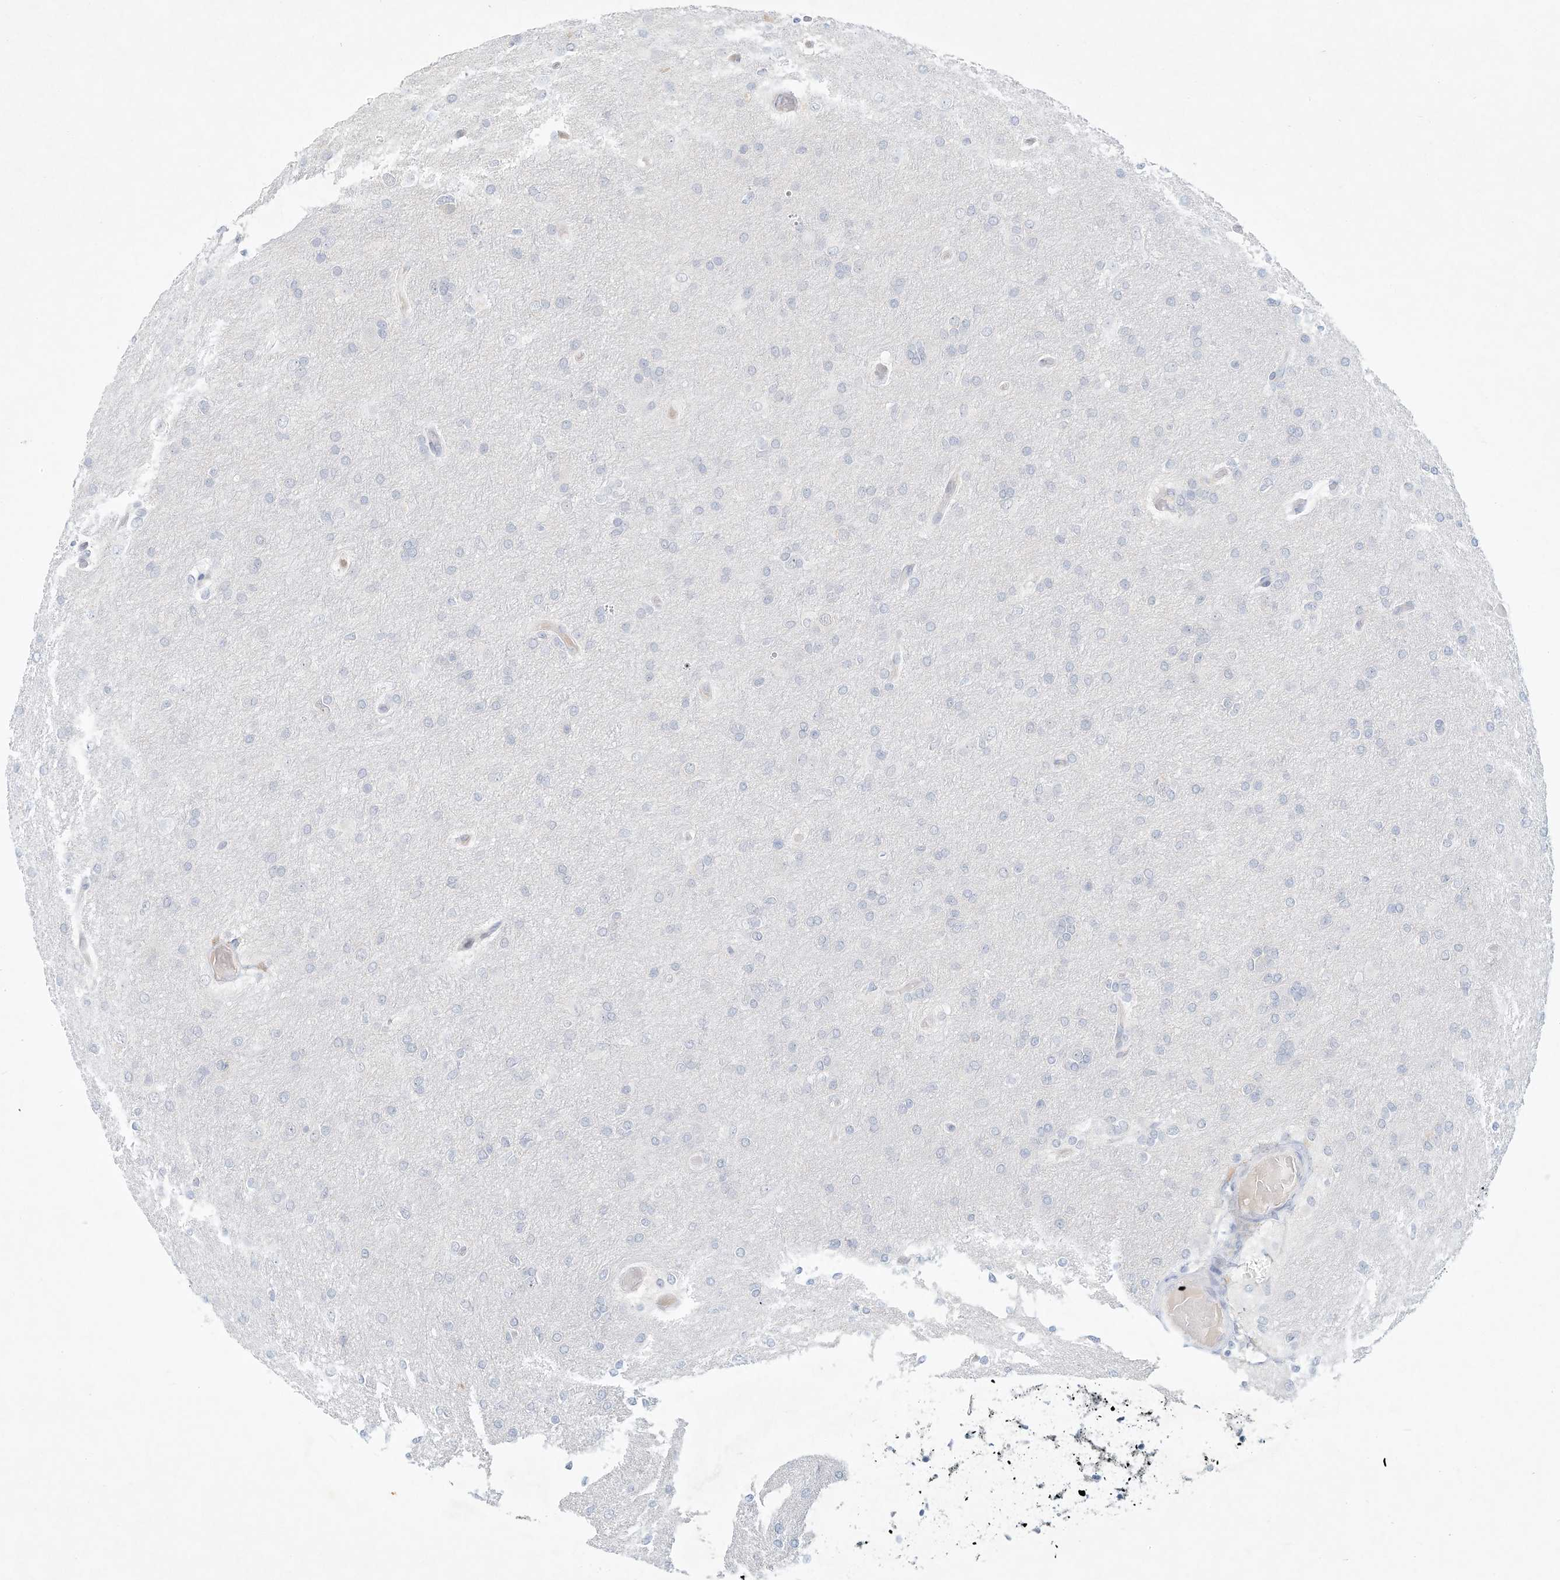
{"staining": {"intensity": "negative", "quantity": "none", "location": "none"}, "tissue": "glioma", "cell_type": "Tumor cells", "image_type": "cancer", "snomed": [{"axis": "morphology", "description": "Glioma, malignant, High grade"}, {"axis": "topography", "description": "Cerebral cortex"}], "caption": "Immunohistochemistry of high-grade glioma (malignant) demonstrates no staining in tumor cells.", "gene": "PAK6", "patient": {"sex": "female", "age": 36}}